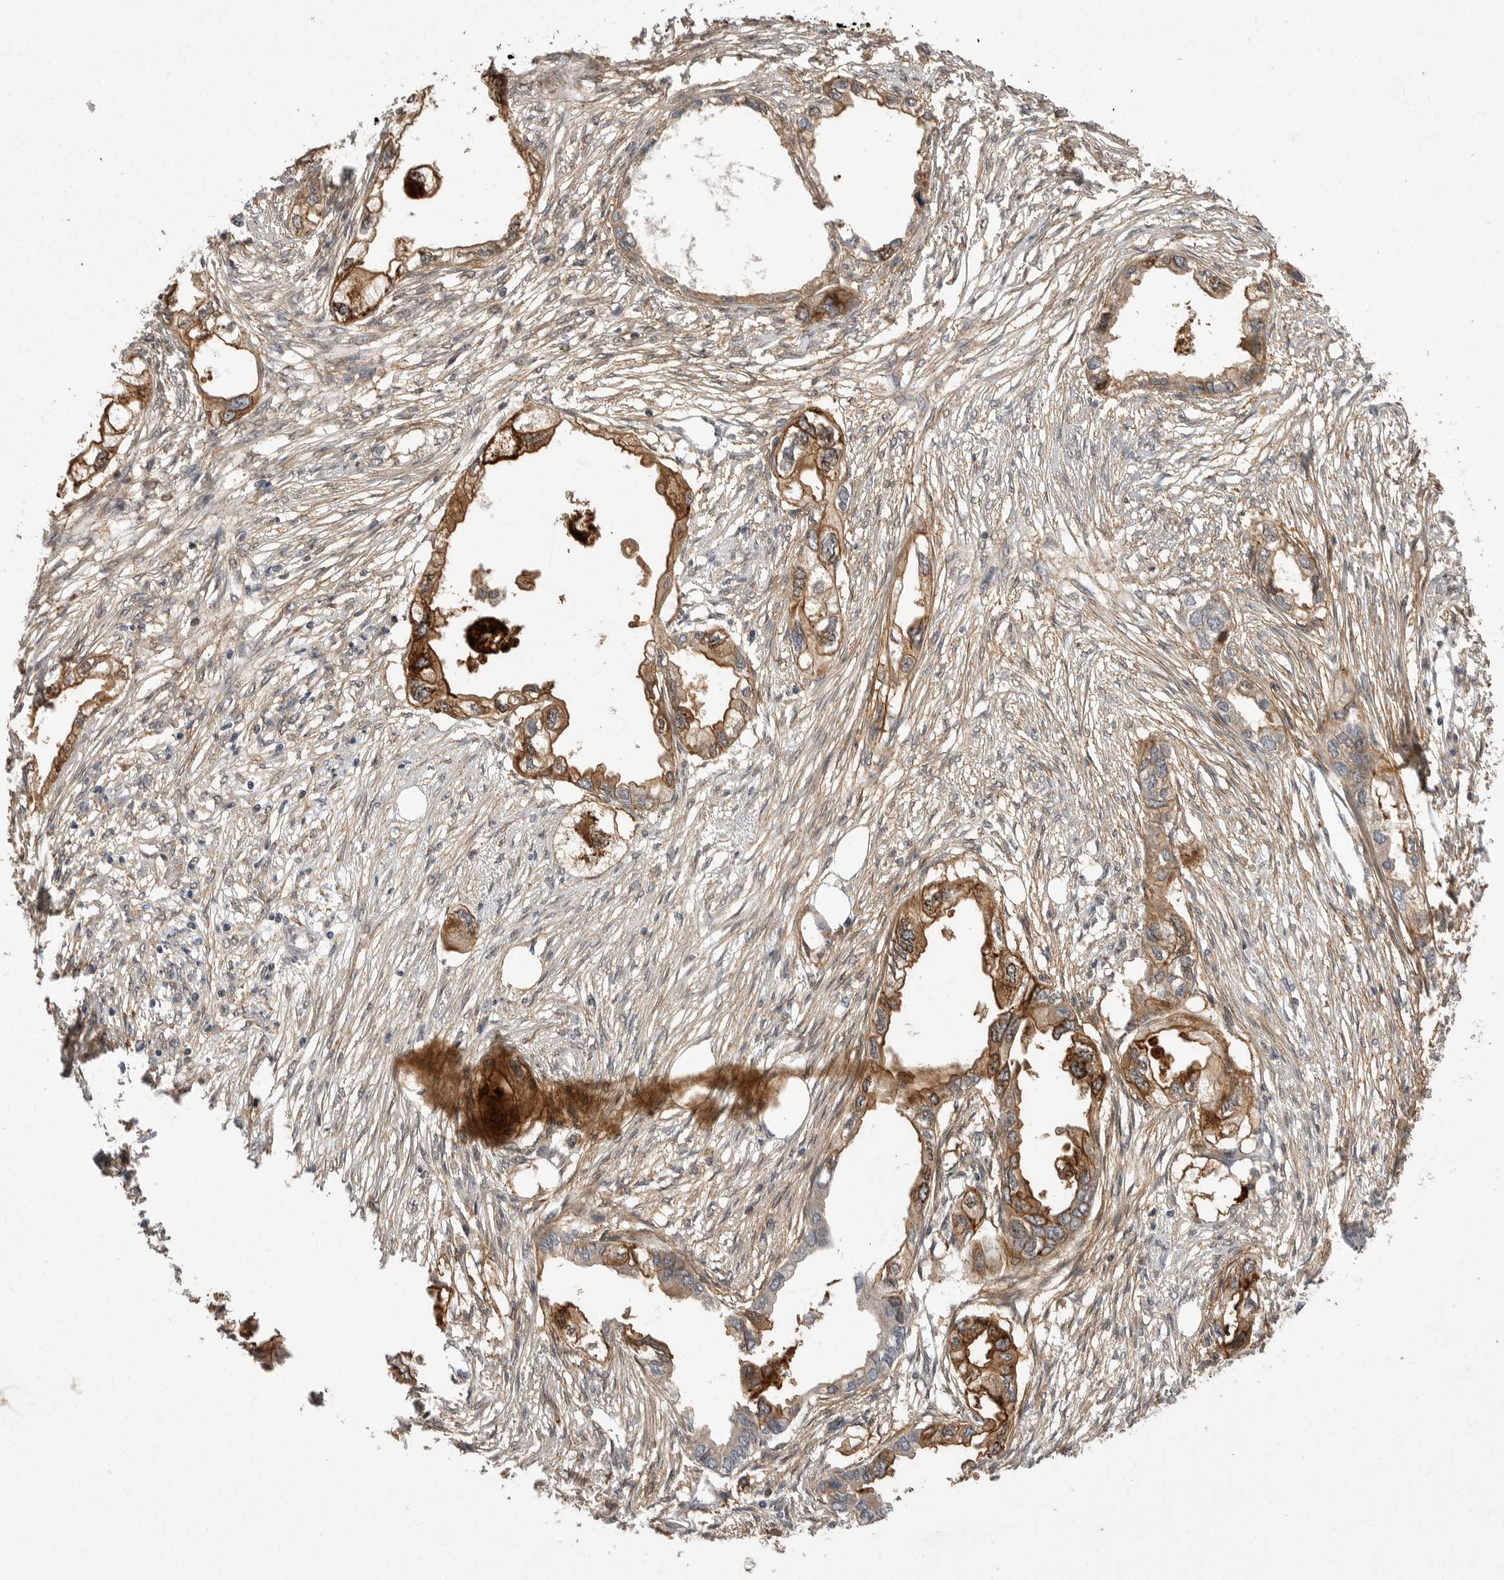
{"staining": {"intensity": "moderate", "quantity": ">75%", "location": "cytoplasmic/membranous"}, "tissue": "endometrial cancer", "cell_type": "Tumor cells", "image_type": "cancer", "snomed": [{"axis": "morphology", "description": "Adenocarcinoma, NOS"}, {"axis": "morphology", "description": "Adenocarcinoma, metastatic, NOS"}, {"axis": "topography", "description": "Adipose tissue"}, {"axis": "topography", "description": "Endometrium"}], "caption": "Endometrial cancer was stained to show a protein in brown. There is medium levels of moderate cytoplasmic/membranous positivity in approximately >75% of tumor cells. Nuclei are stained in blue.", "gene": "NECTIN1", "patient": {"sex": "female", "age": 67}}